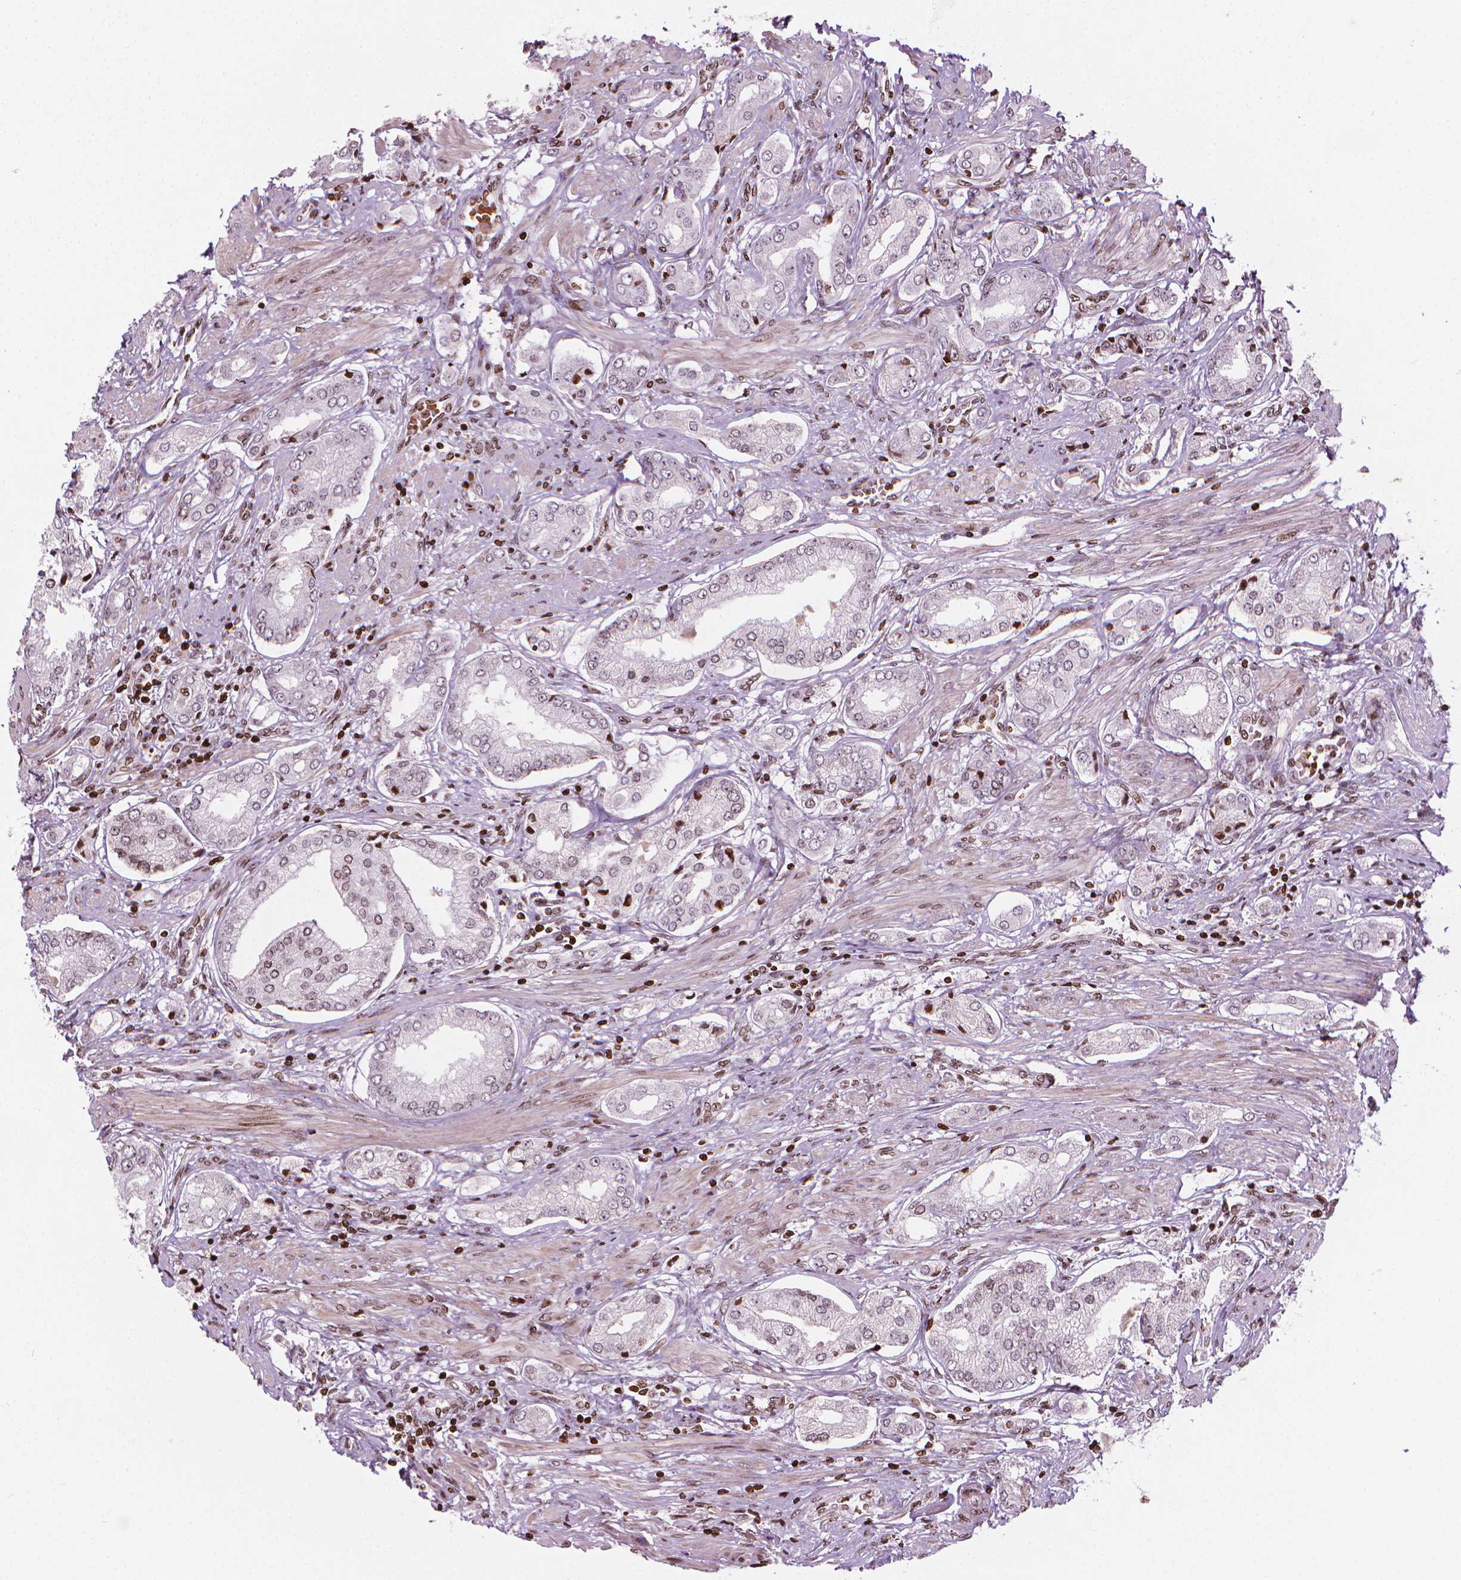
{"staining": {"intensity": "moderate", "quantity": "25%-75%", "location": "nuclear"}, "tissue": "prostate cancer", "cell_type": "Tumor cells", "image_type": "cancer", "snomed": [{"axis": "morphology", "description": "Adenocarcinoma, NOS"}, {"axis": "topography", "description": "Prostate"}], "caption": "Brown immunohistochemical staining in adenocarcinoma (prostate) demonstrates moderate nuclear staining in approximately 25%-75% of tumor cells.", "gene": "PIP4K2A", "patient": {"sex": "male", "age": 63}}